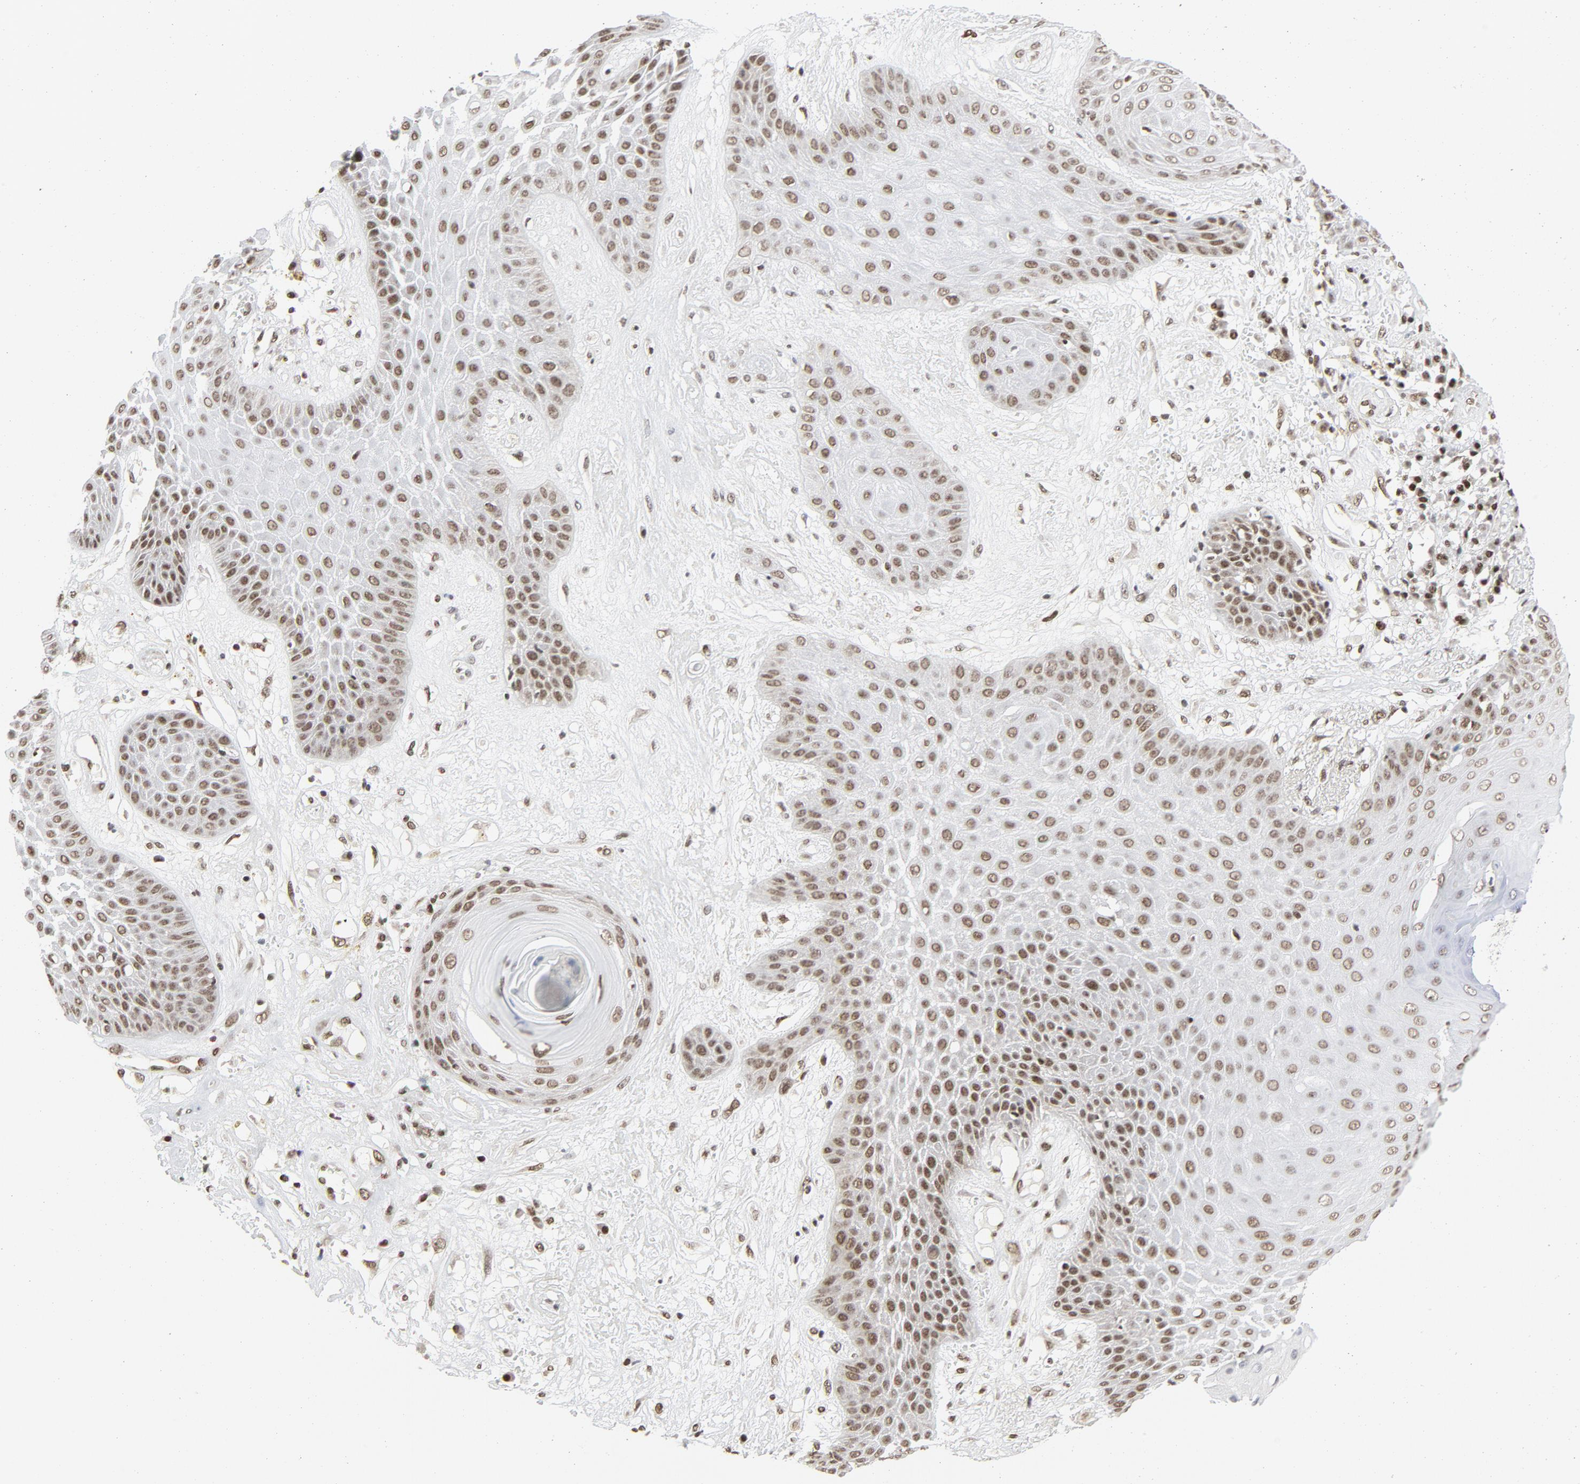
{"staining": {"intensity": "moderate", "quantity": ">75%", "location": "nuclear"}, "tissue": "skin cancer", "cell_type": "Tumor cells", "image_type": "cancer", "snomed": [{"axis": "morphology", "description": "Squamous cell carcinoma, NOS"}, {"axis": "topography", "description": "Skin"}], "caption": "Squamous cell carcinoma (skin) stained with a brown dye shows moderate nuclear positive expression in about >75% of tumor cells.", "gene": "ERCC1", "patient": {"sex": "male", "age": 65}}